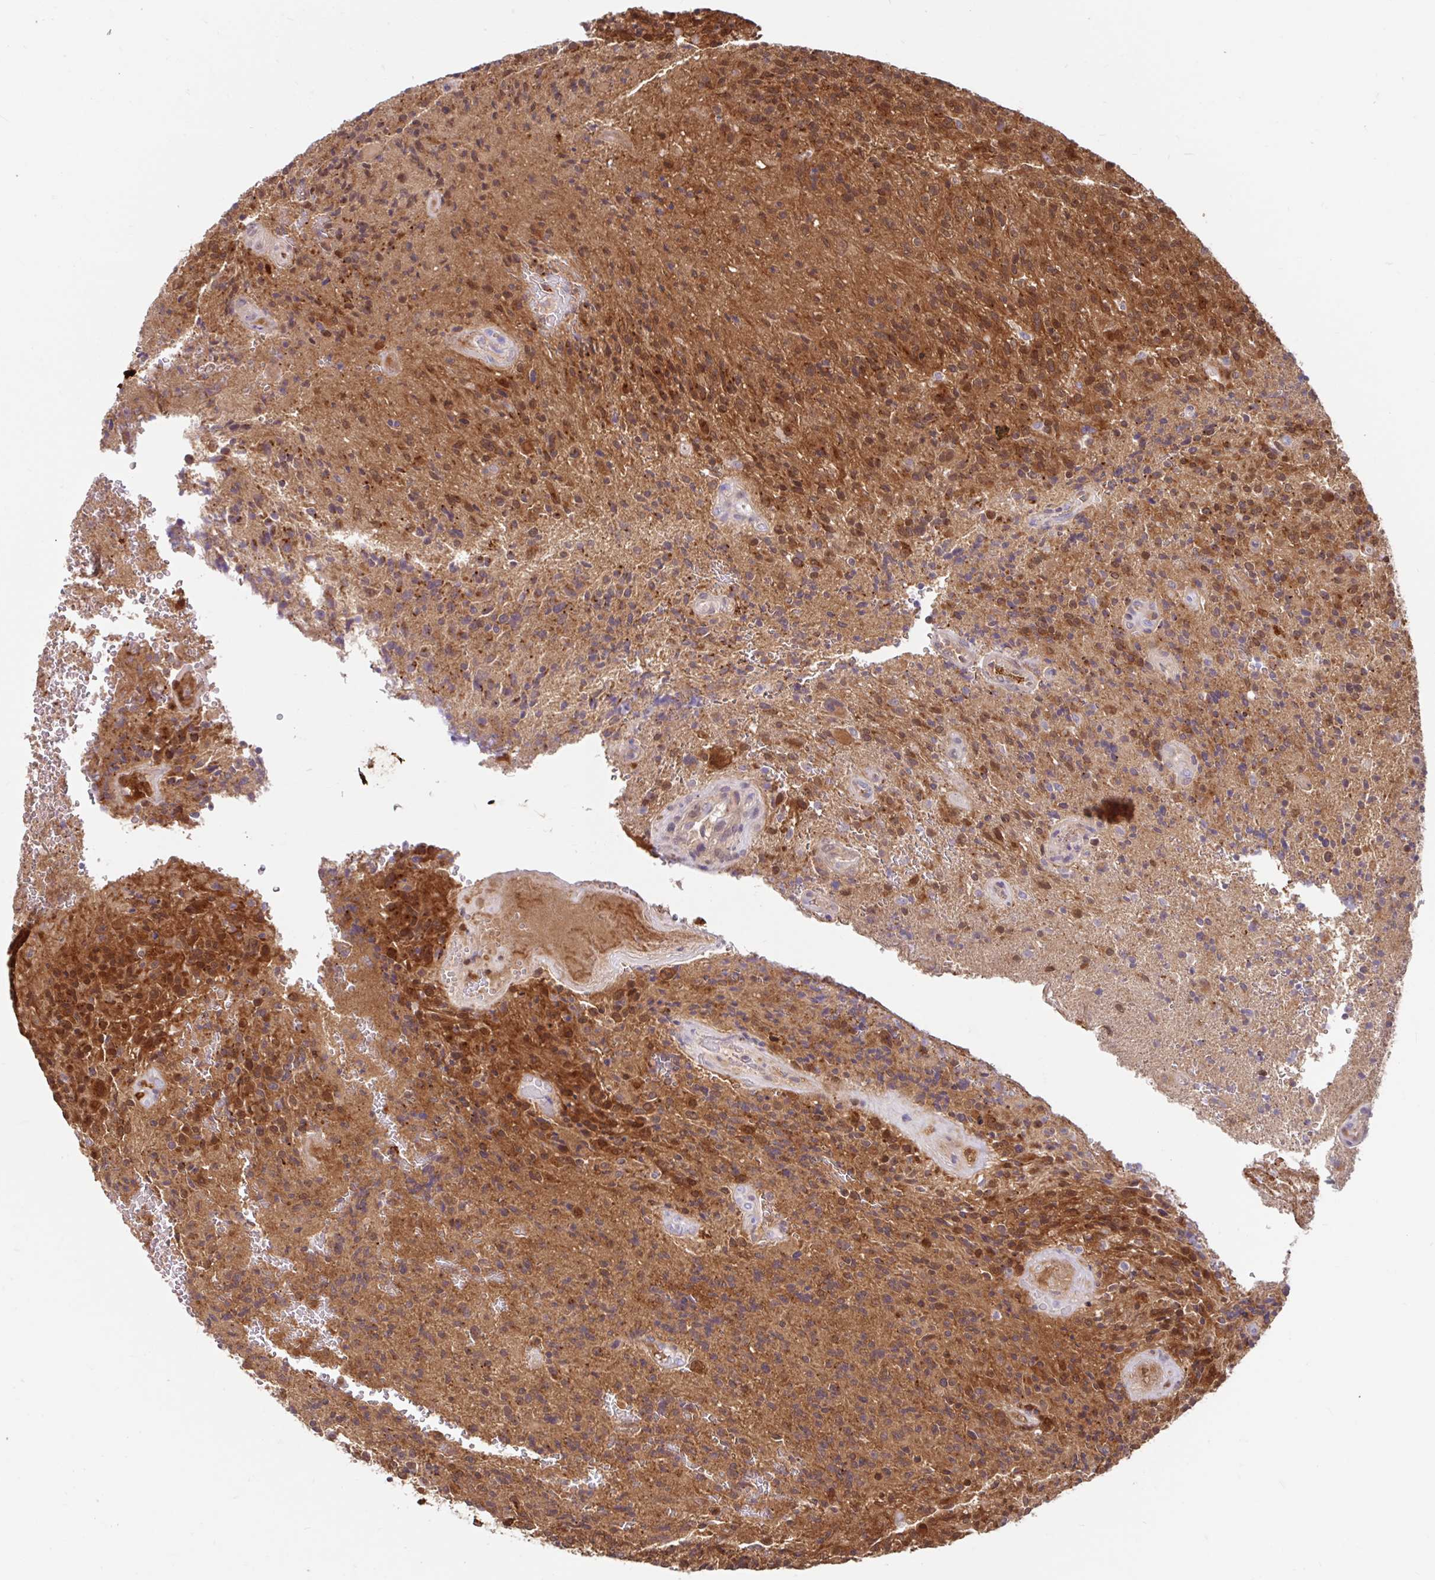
{"staining": {"intensity": "moderate", "quantity": ">75%", "location": "cytoplasmic/membranous,nuclear"}, "tissue": "glioma", "cell_type": "Tumor cells", "image_type": "cancer", "snomed": [{"axis": "morphology", "description": "Normal tissue, NOS"}, {"axis": "morphology", "description": "Glioma, malignant, High grade"}, {"axis": "topography", "description": "Cerebral cortex"}], "caption": "Immunohistochemistry of human malignant high-grade glioma displays medium levels of moderate cytoplasmic/membranous and nuclear staining in approximately >75% of tumor cells.", "gene": "BLVRA", "patient": {"sex": "male", "age": 56}}